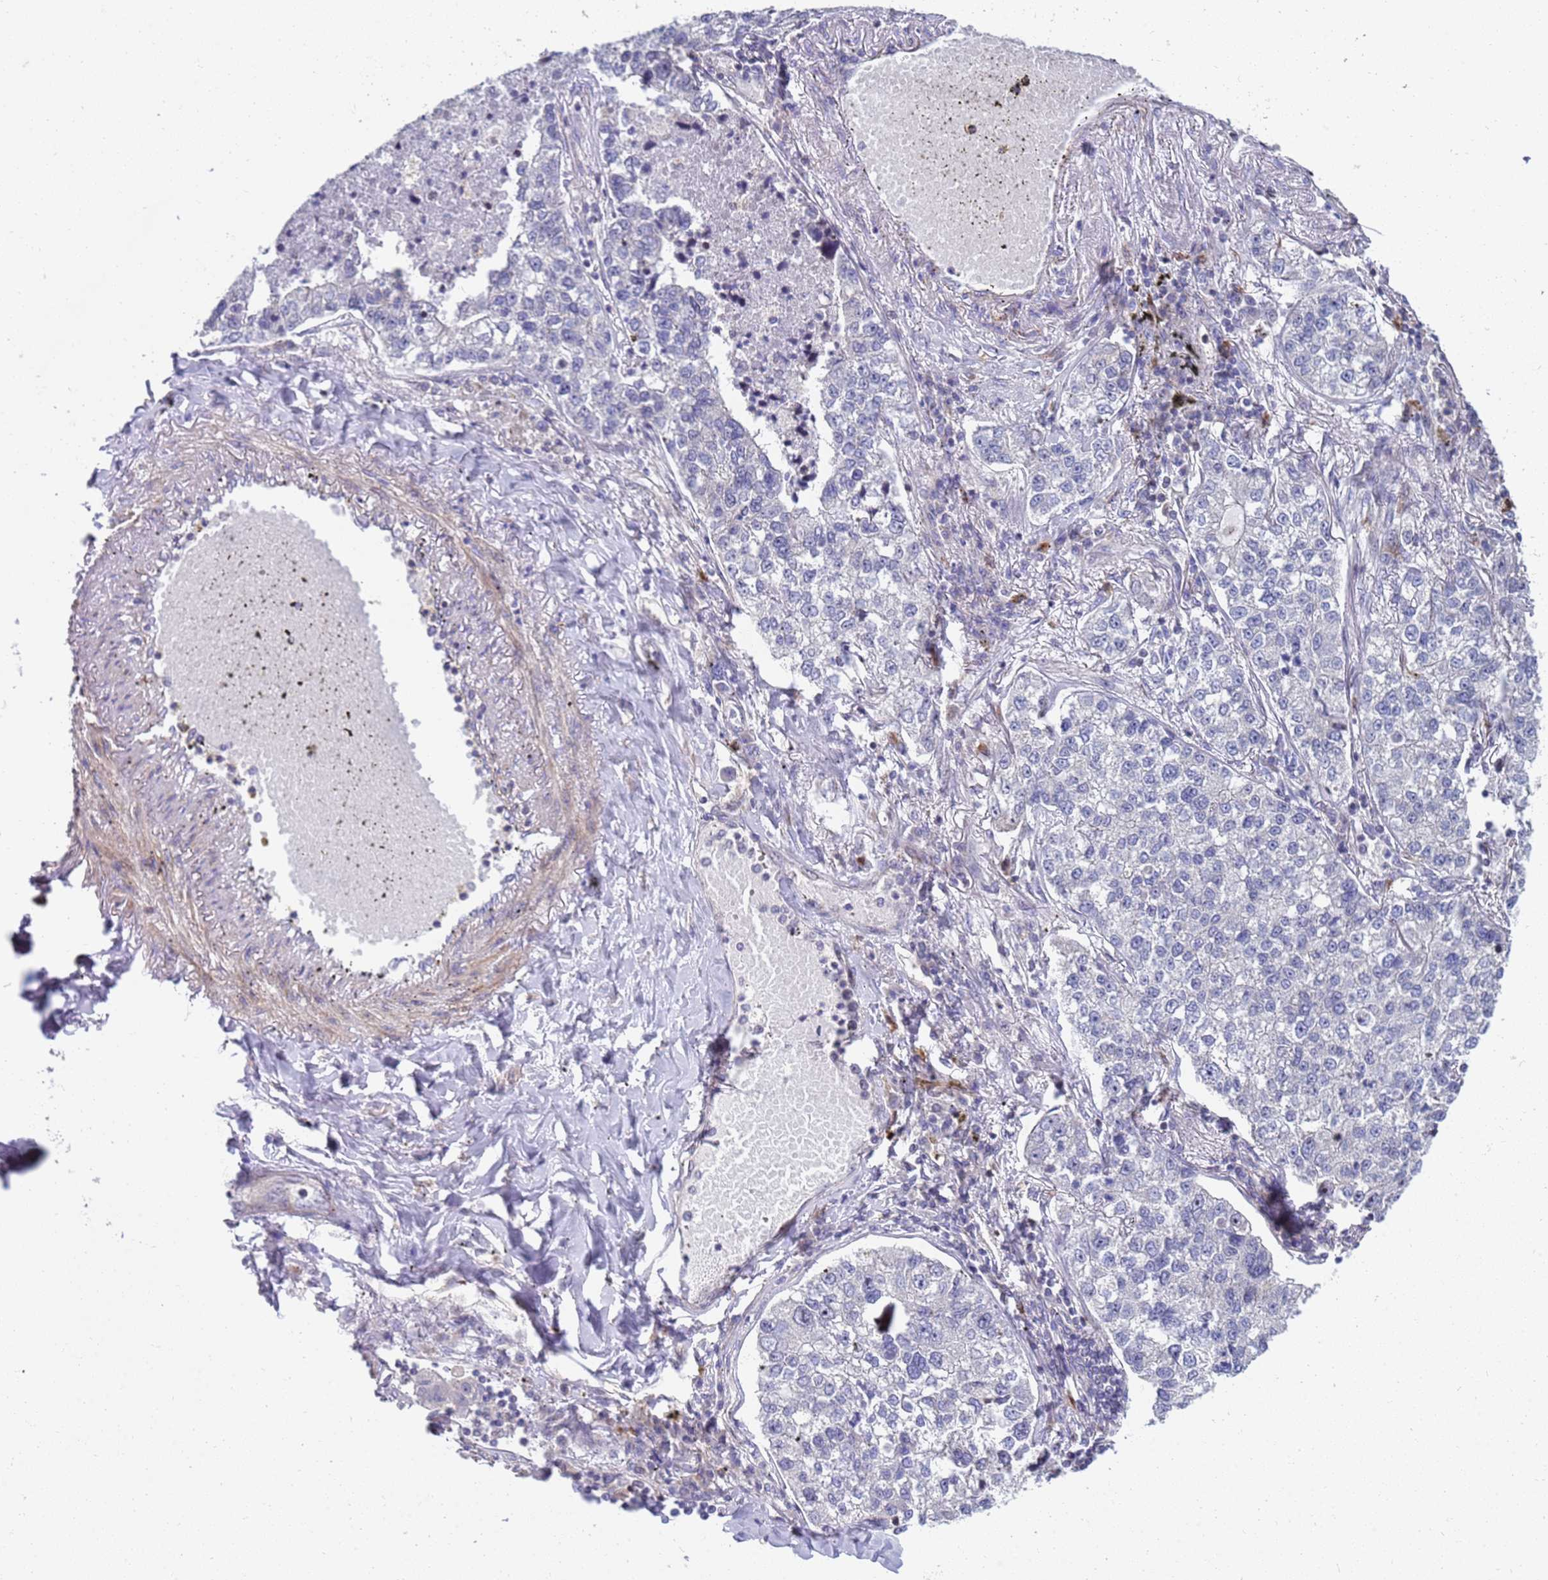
{"staining": {"intensity": "negative", "quantity": "none", "location": "none"}, "tissue": "lung cancer", "cell_type": "Tumor cells", "image_type": "cancer", "snomed": [{"axis": "morphology", "description": "Adenocarcinoma, NOS"}, {"axis": "topography", "description": "Lung"}], "caption": "There is no significant expression in tumor cells of lung cancer. Brightfield microscopy of immunohistochemistry stained with DAB (3,3'-diaminobenzidine) (brown) and hematoxylin (blue), captured at high magnification.", "gene": "ENOSF1", "patient": {"sex": "male", "age": 49}}